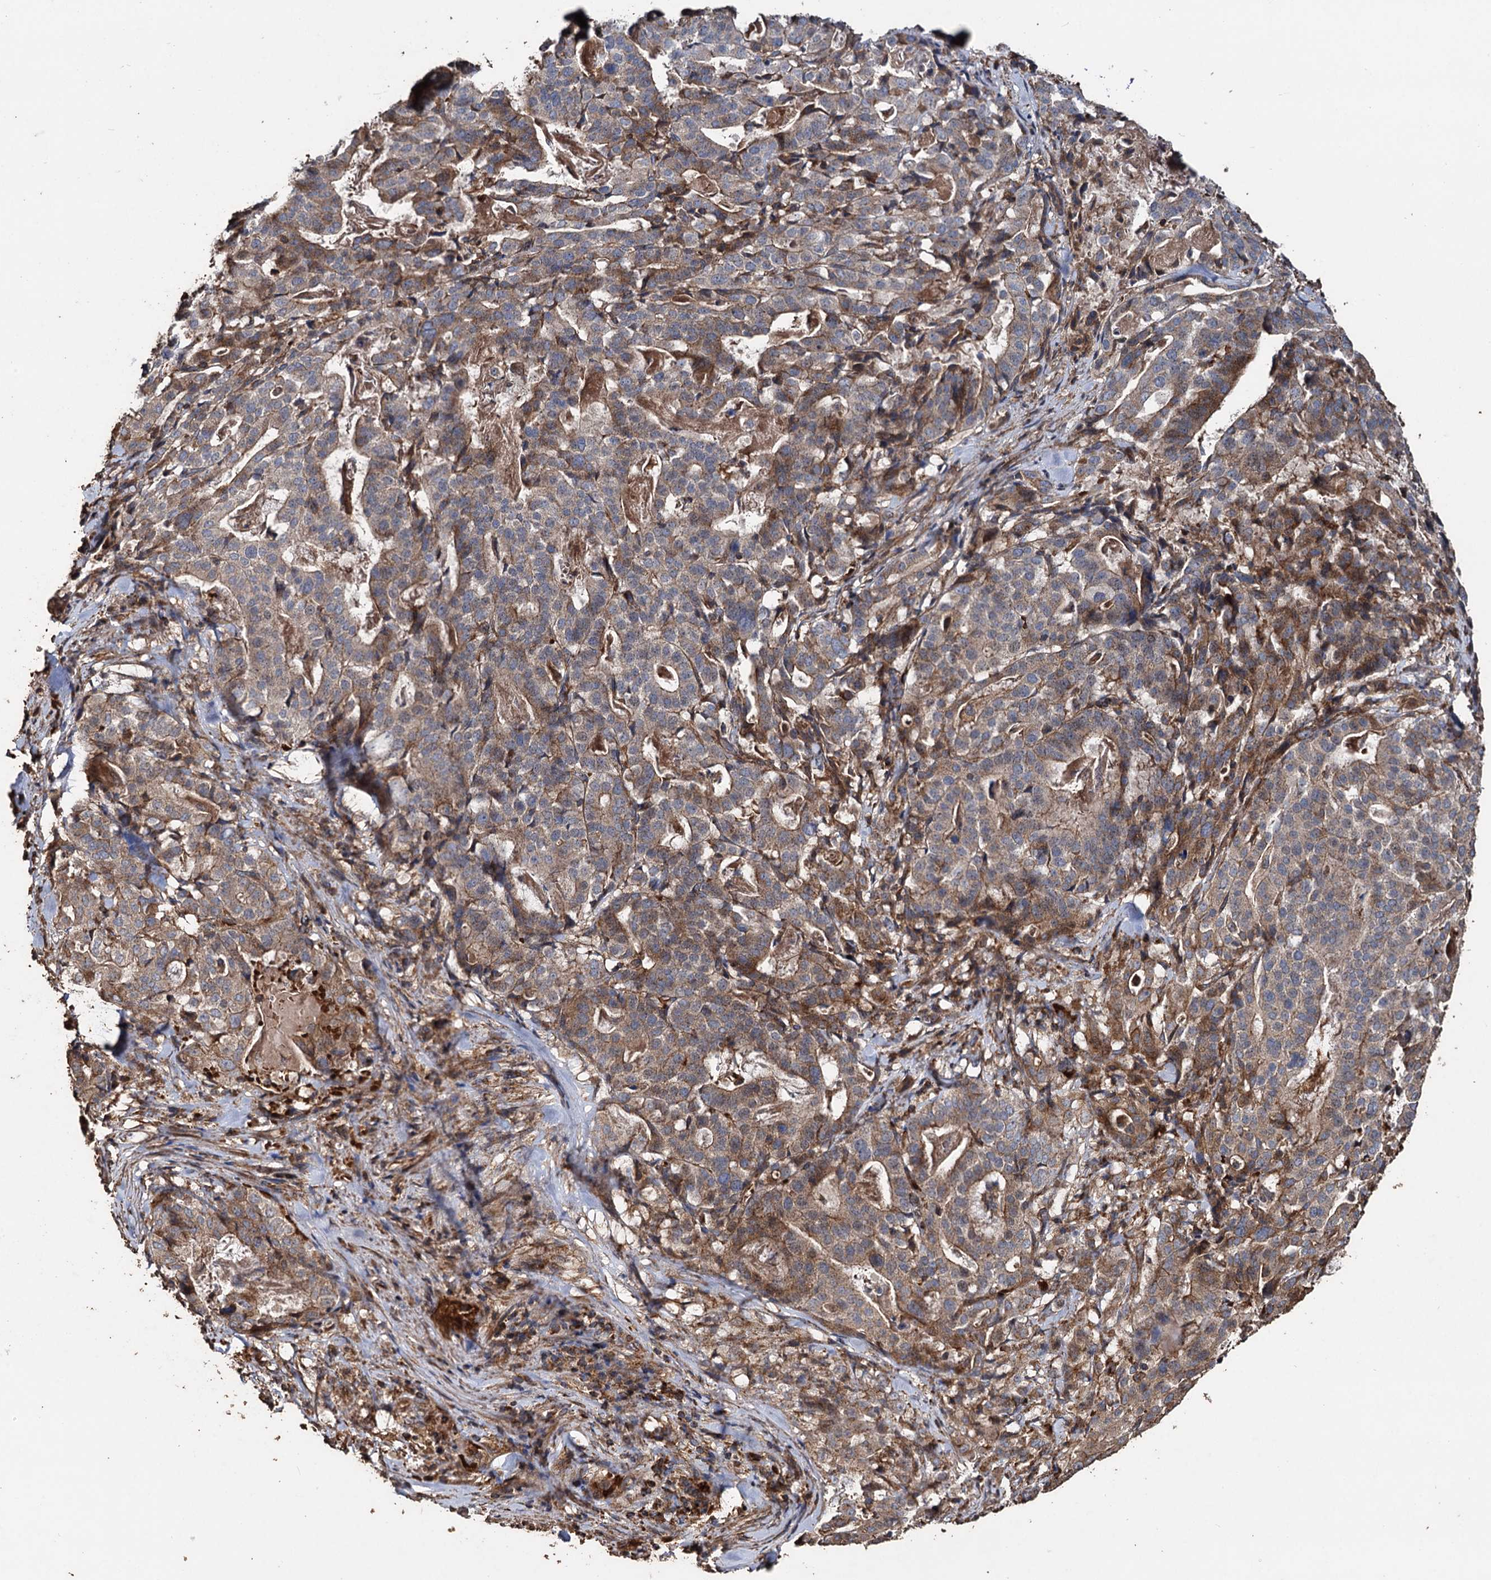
{"staining": {"intensity": "moderate", "quantity": "<25%", "location": "cytoplasmic/membranous"}, "tissue": "stomach cancer", "cell_type": "Tumor cells", "image_type": "cancer", "snomed": [{"axis": "morphology", "description": "Adenocarcinoma, NOS"}, {"axis": "topography", "description": "Stomach"}], "caption": "Stomach cancer (adenocarcinoma) tissue displays moderate cytoplasmic/membranous expression in approximately <25% of tumor cells, visualized by immunohistochemistry.", "gene": "NOTCH2NLA", "patient": {"sex": "male", "age": 48}}